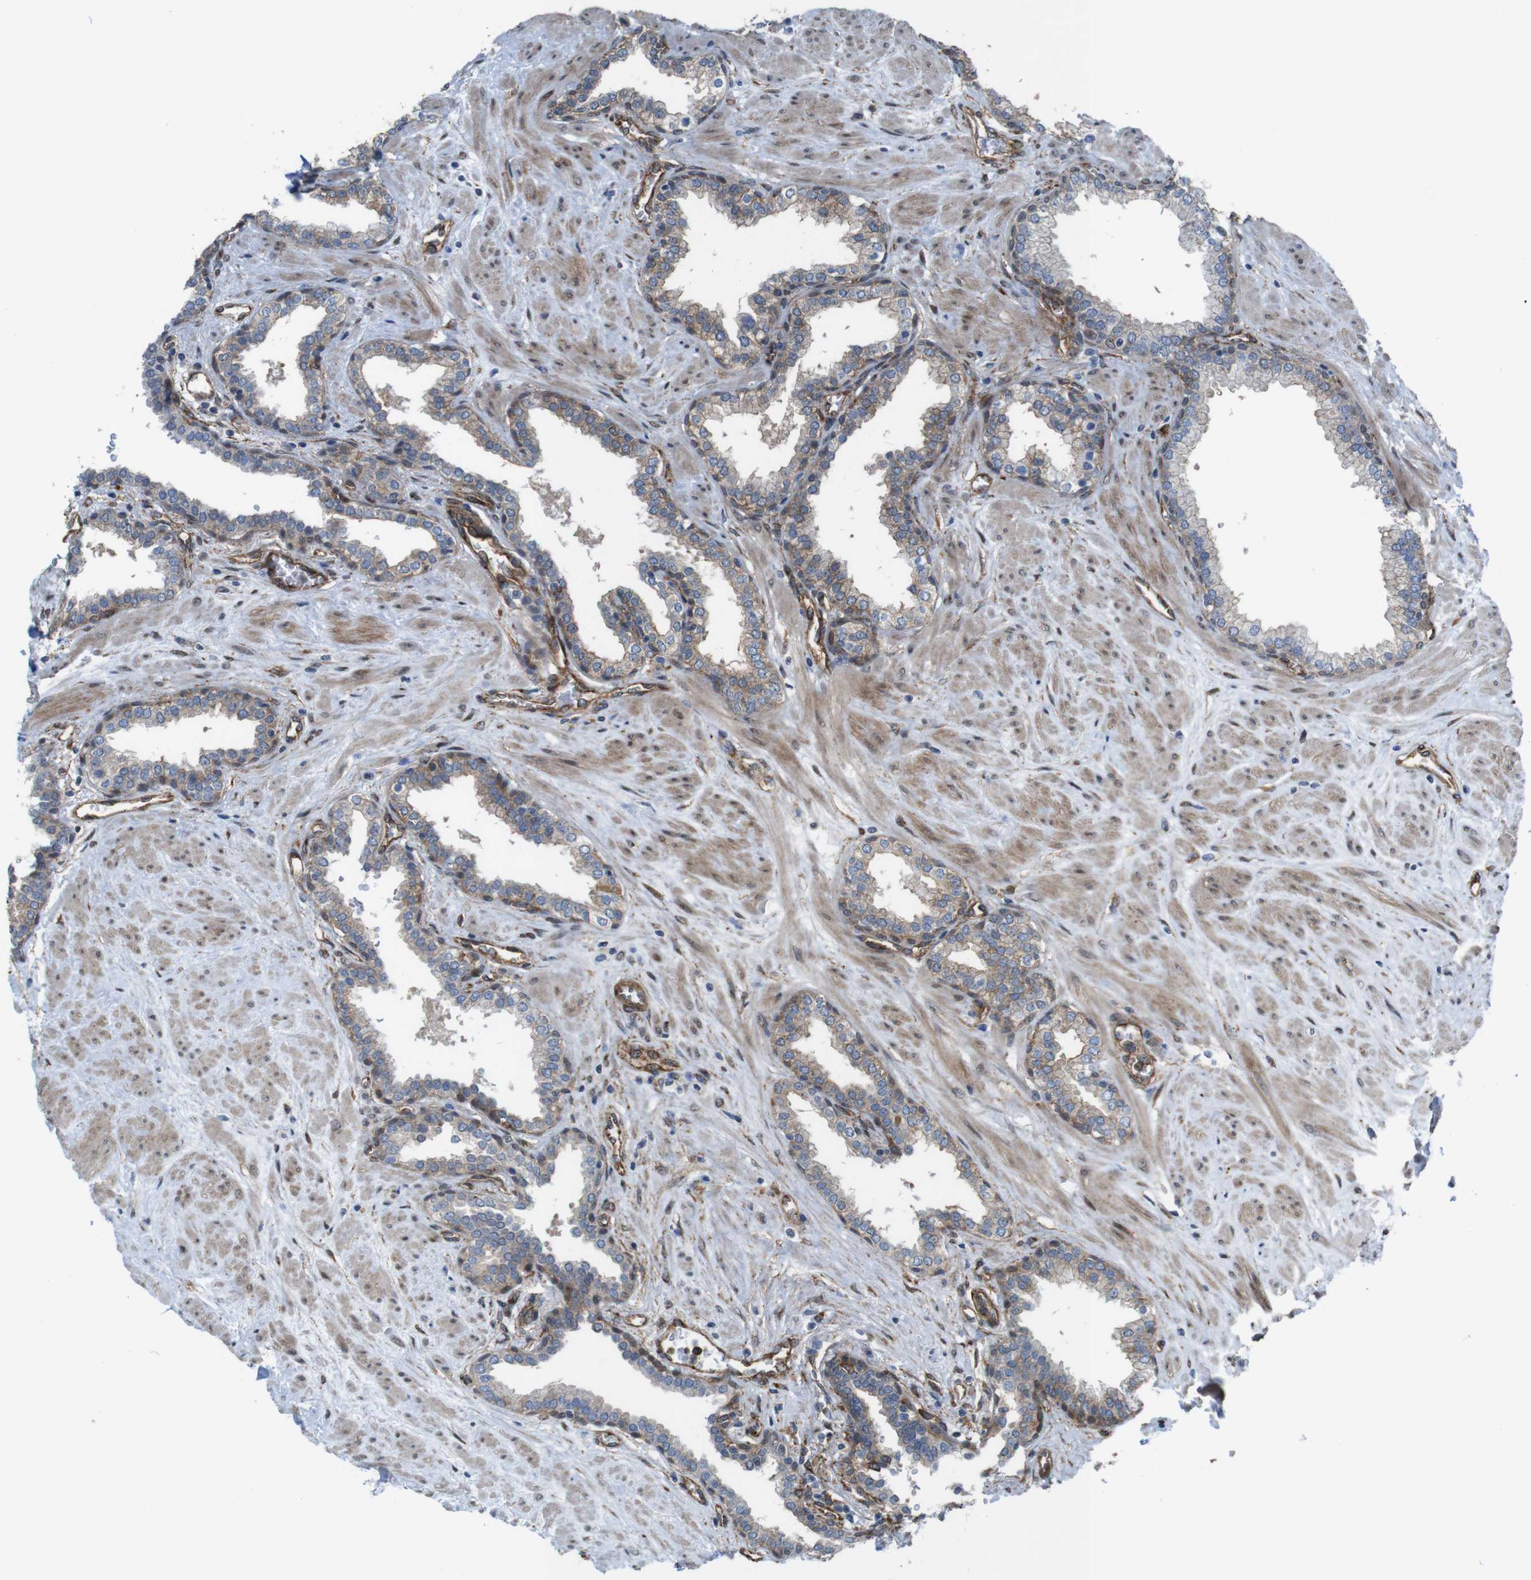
{"staining": {"intensity": "moderate", "quantity": "25%-75%", "location": "cytoplasmic/membranous,nuclear"}, "tissue": "prostate", "cell_type": "Glandular cells", "image_type": "normal", "snomed": [{"axis": "morphology", "description": "Normal tissue, NOS"}, {"axis": "topography", "description": "Prostate"}], "caption": "This is a photomicrograph of IHC staining of normal prostate, which shows moderate staining in the cytoplasmic/membranous,nuclear of glandular cells.", "gene": "PTGER4", "patient": {"sex": "male", "age": 51}}